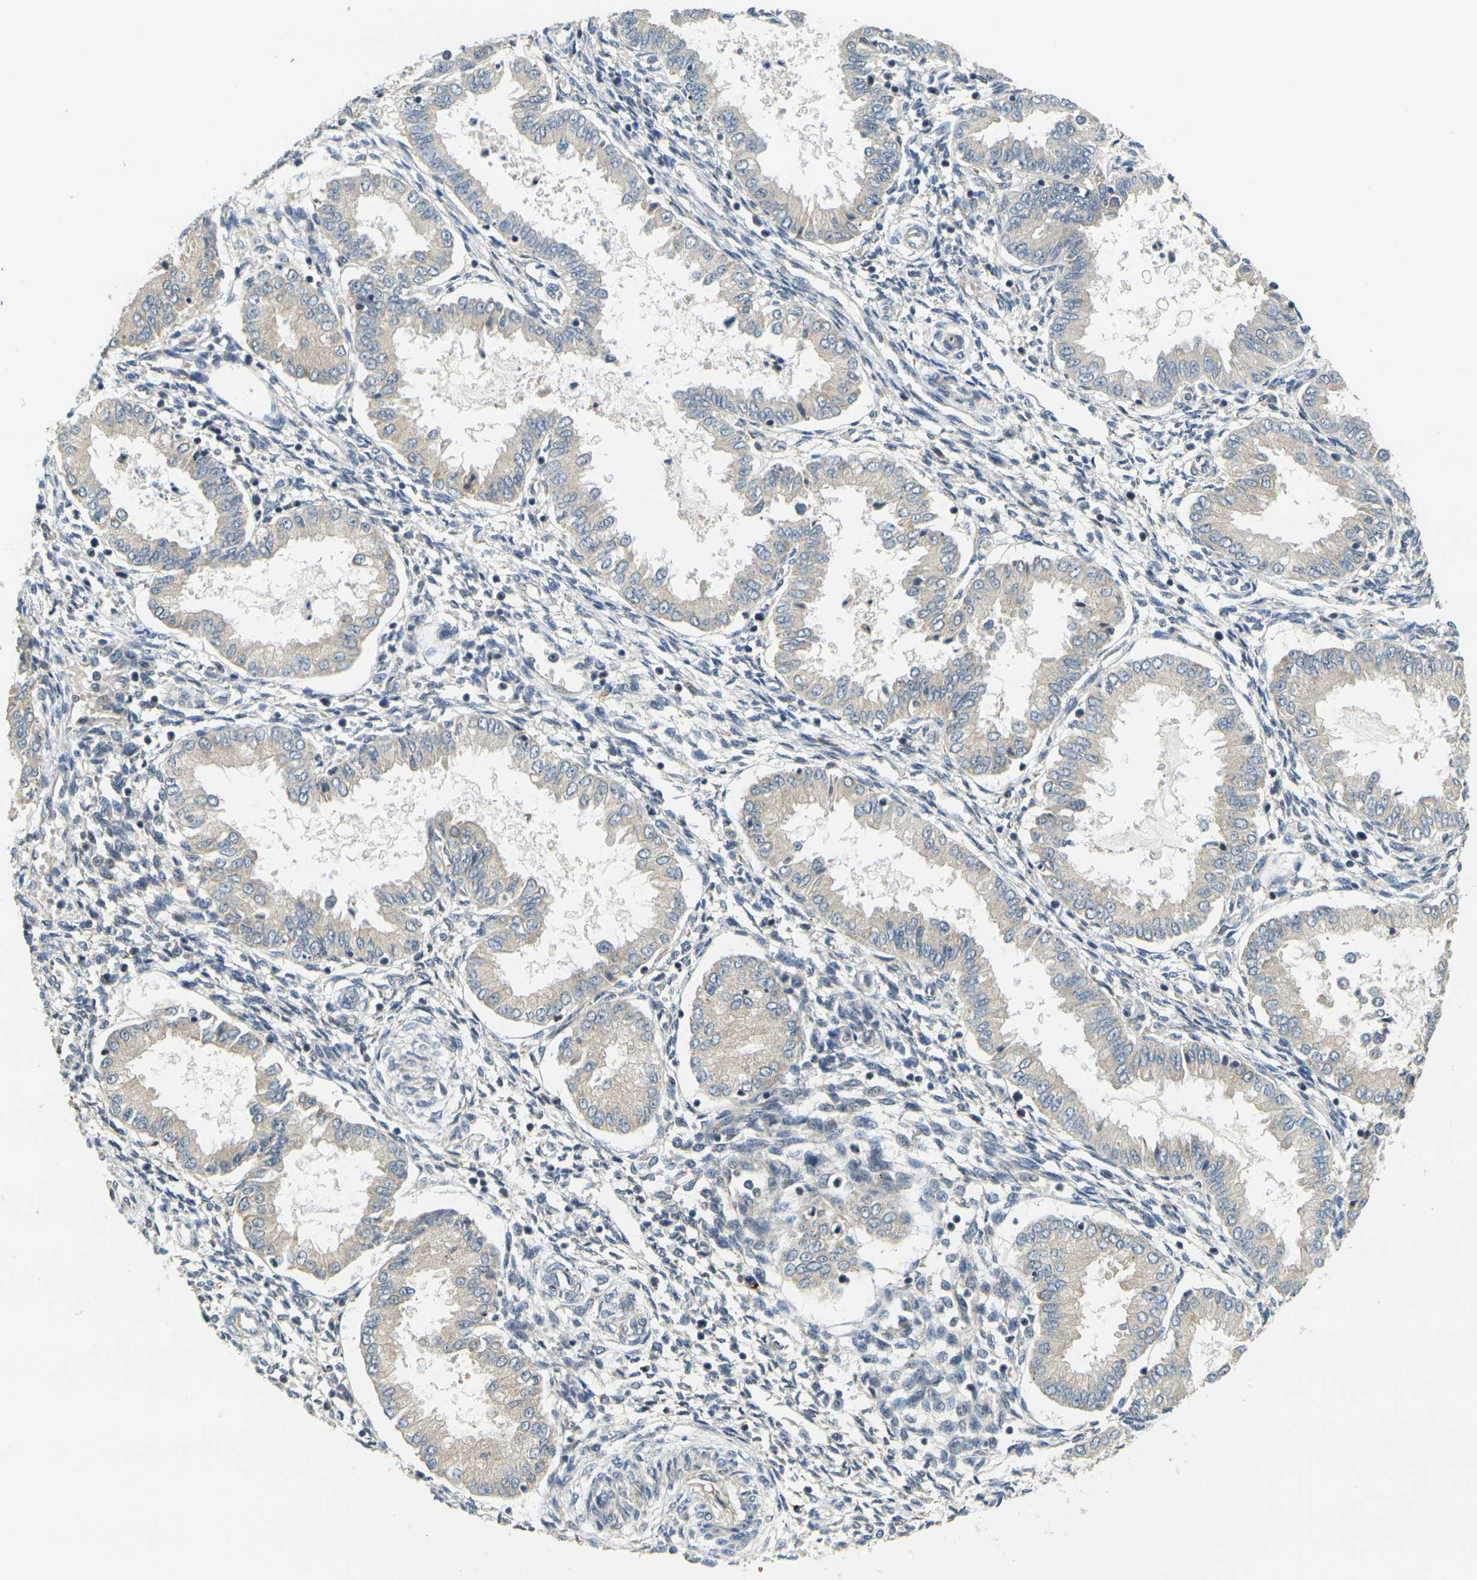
{"staining": {"intensity": "weak", "quantity": "<25%", "location": "cytoplasmic/membranous"}, "tissue": "endometrium", "cell_type": "Cells in endometrial stroma", "image_type": "normal", "snomed": [{"axis": "morphology", "description": "Normal tissue, NOS"}, {"axis": "topography", "description": "Endometrium"}], "caption": "Immunohistochemistry histopathology image of normal human endometrium stained for a protein (brown), which displays no staining in cells in endometrial stroma.", "gene": "KLHL8", "patient": {"sex": "female", "age": 33}}